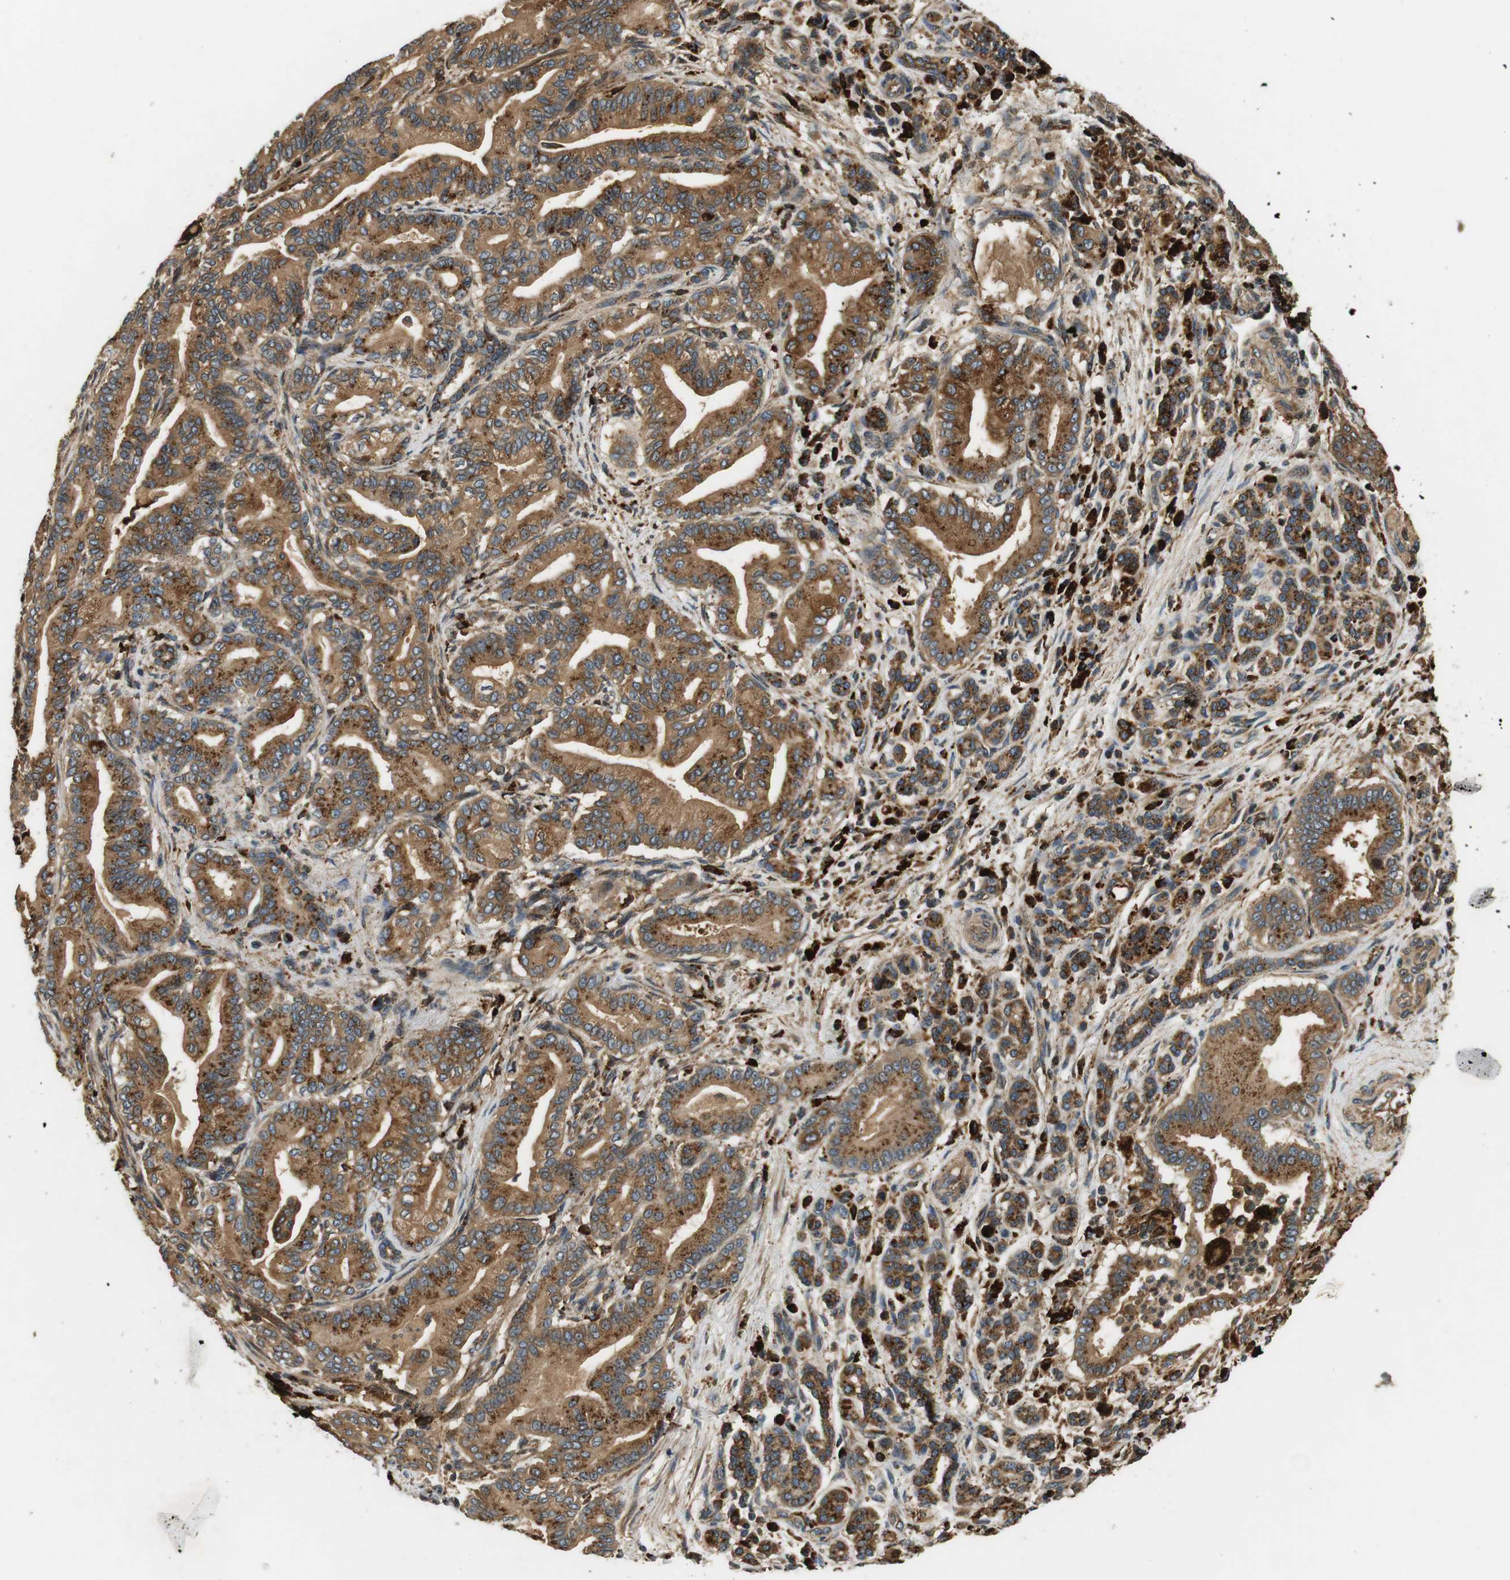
{"staining": {"intensity": "moderate", "quantity": ">75%", "location": "cytoplasmic/membranous"}, "tissue": "pancreatic cancer", "cell_type": "Tumor cells", "image_type": "cancer", "snomed": [{"axis": "morphology", "description": "Normal tissue, NOS"}, {"axis": "morphology", "description": "Adenocarcinoma, NOS"}, {"axis": "topography", "description": "Pancreas"}], "caption": "Immunohistochemistry (IHC) micrograph of human pancreatic cancer stained for a protein (brown), which exhibits medium levels of moderate cytoplasmic/membranous expression in about >75% of tumor cells.", "gene": "TXNRD1", "patient": {"sex": "male", "age": 63}}